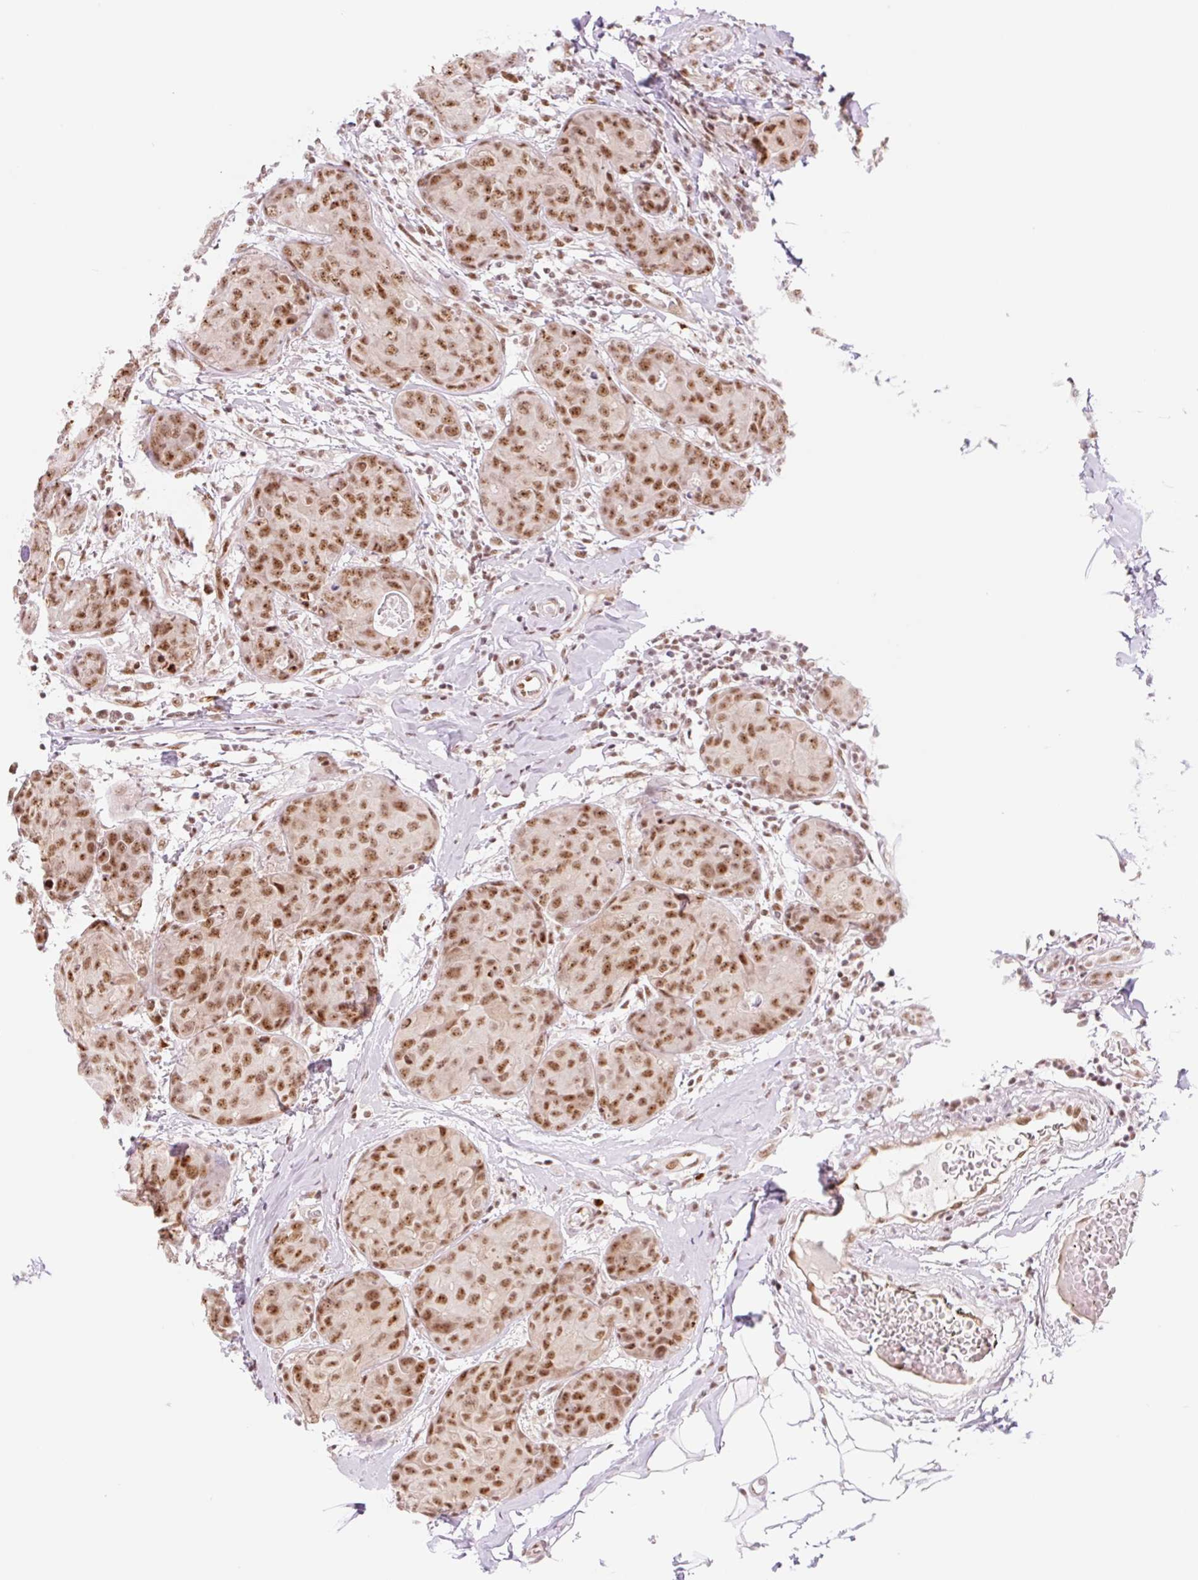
{"staining": {"intensity": "moderate", "quantity": ">75%", "location": "nuclear"}, "tissue": "breast cancer", "cell_type": "Tumor cells", "image_type": "cancer", "snomed": [{"axis": "morphology", "description": "Duct carcinoma"}, {"axis": "topography", "description": "Breast"}], "caption": "A medium amount of moderate nuclear expression is appreciated in approximately >75% of tumor cells in breast cancer (invasive ductal carcinoma) tissue. (Brightfield microscopy of DAB IHC at high magnification).", "gene": "PRDM11", "patient": {"sex": "female", "age": 43}}